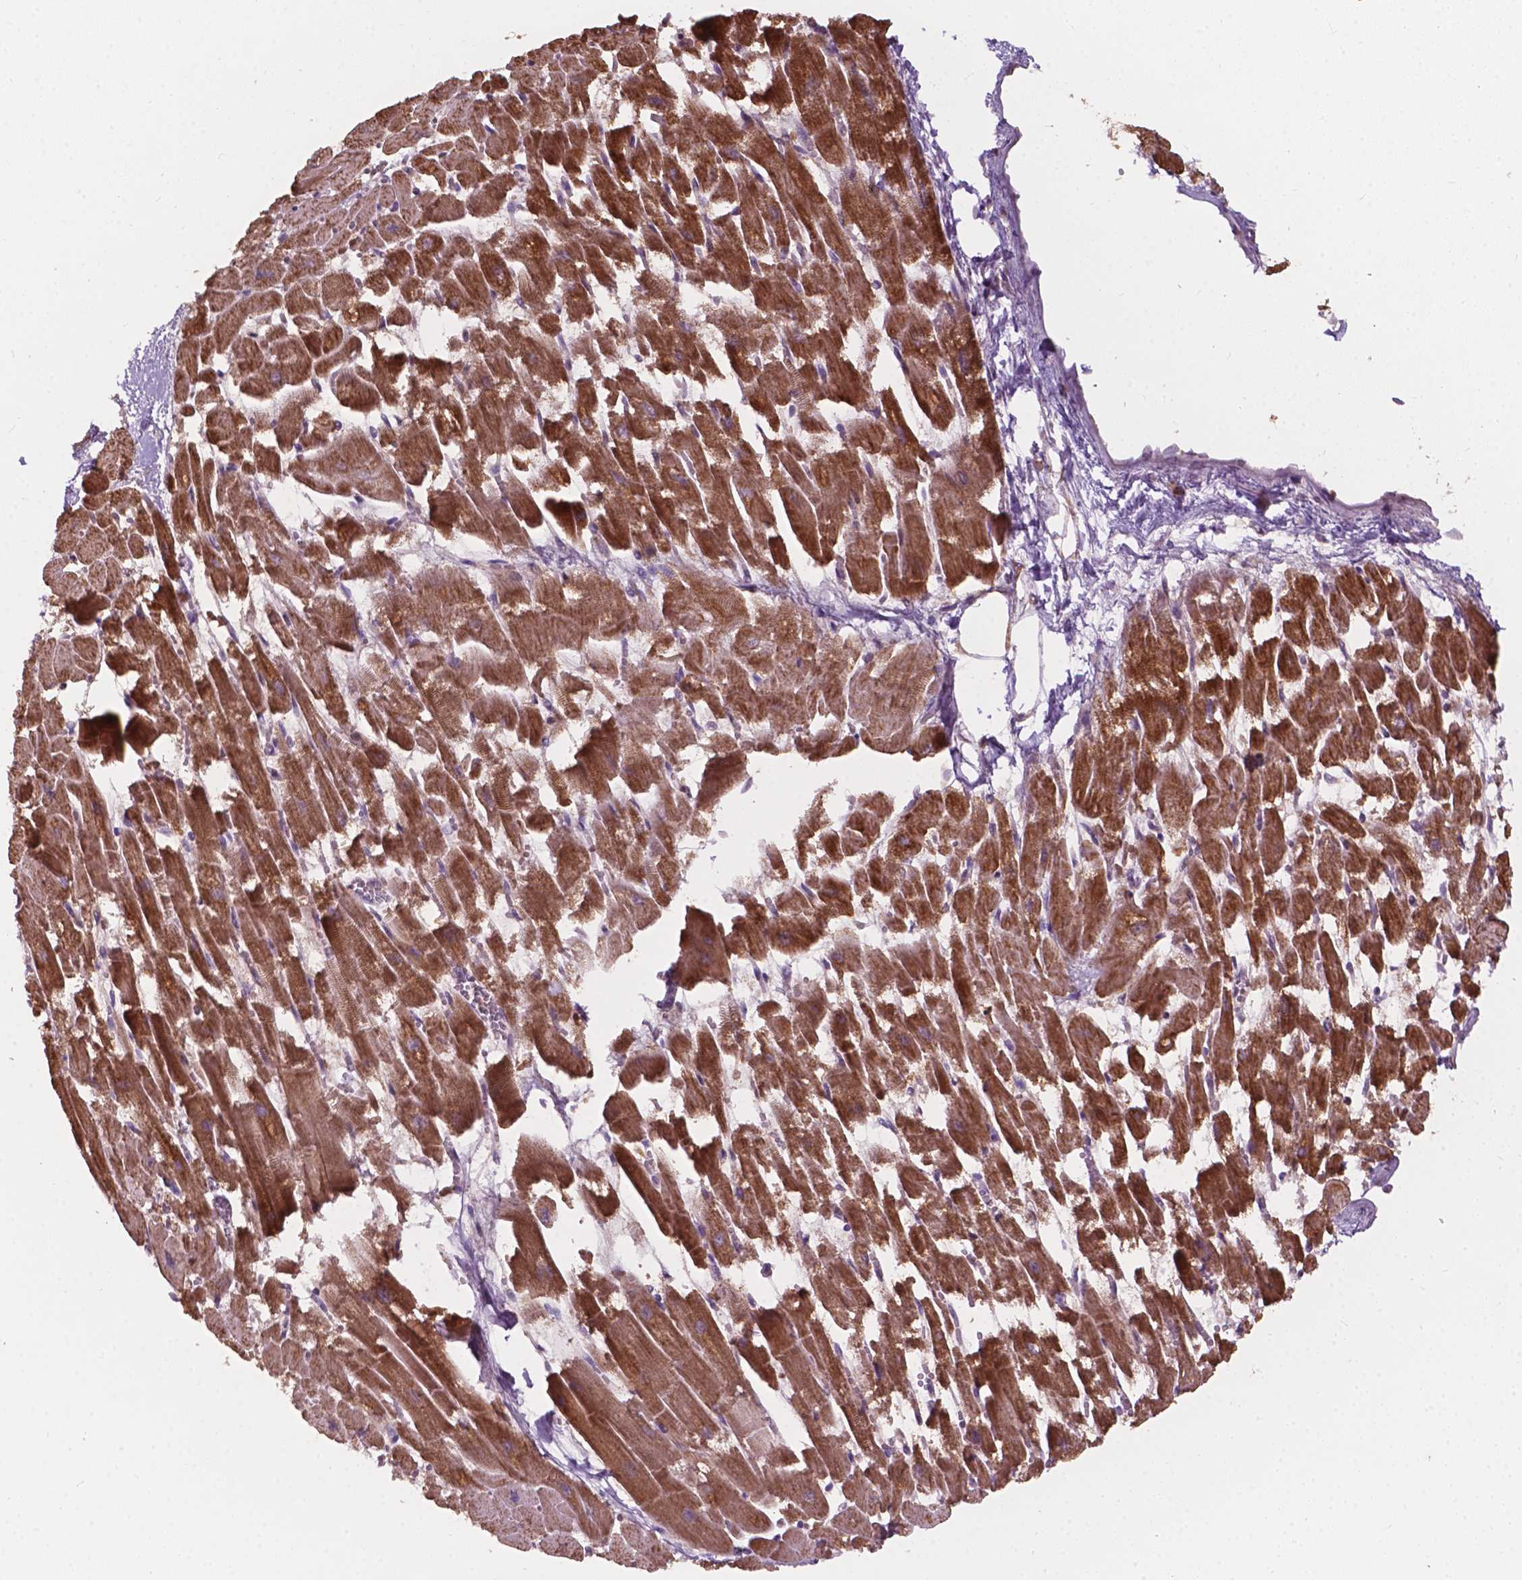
{"staining": {"intensity": "strong", "quantity": "25%-75%", "location": "cytoplasmic/membranous"}, "tissue": "heart muscle", "cell_type": "Cardiomyocytes", "image_type": "normal", "snomed": [{"axis": "morphology", "description": "Normal tissue, NOS"}, {"axis": "topography", "description": "Heart"}], "caption": "High-power microscopy captured an immunohistochemistry histopathology image of normal heart muscle, revealing strong cytoplasmic/membranous positivity in approximately 25%-75% of cardiomyocytes.", "gene": "NDUFA10", "patient": {"sex": "female", "age": 52}}